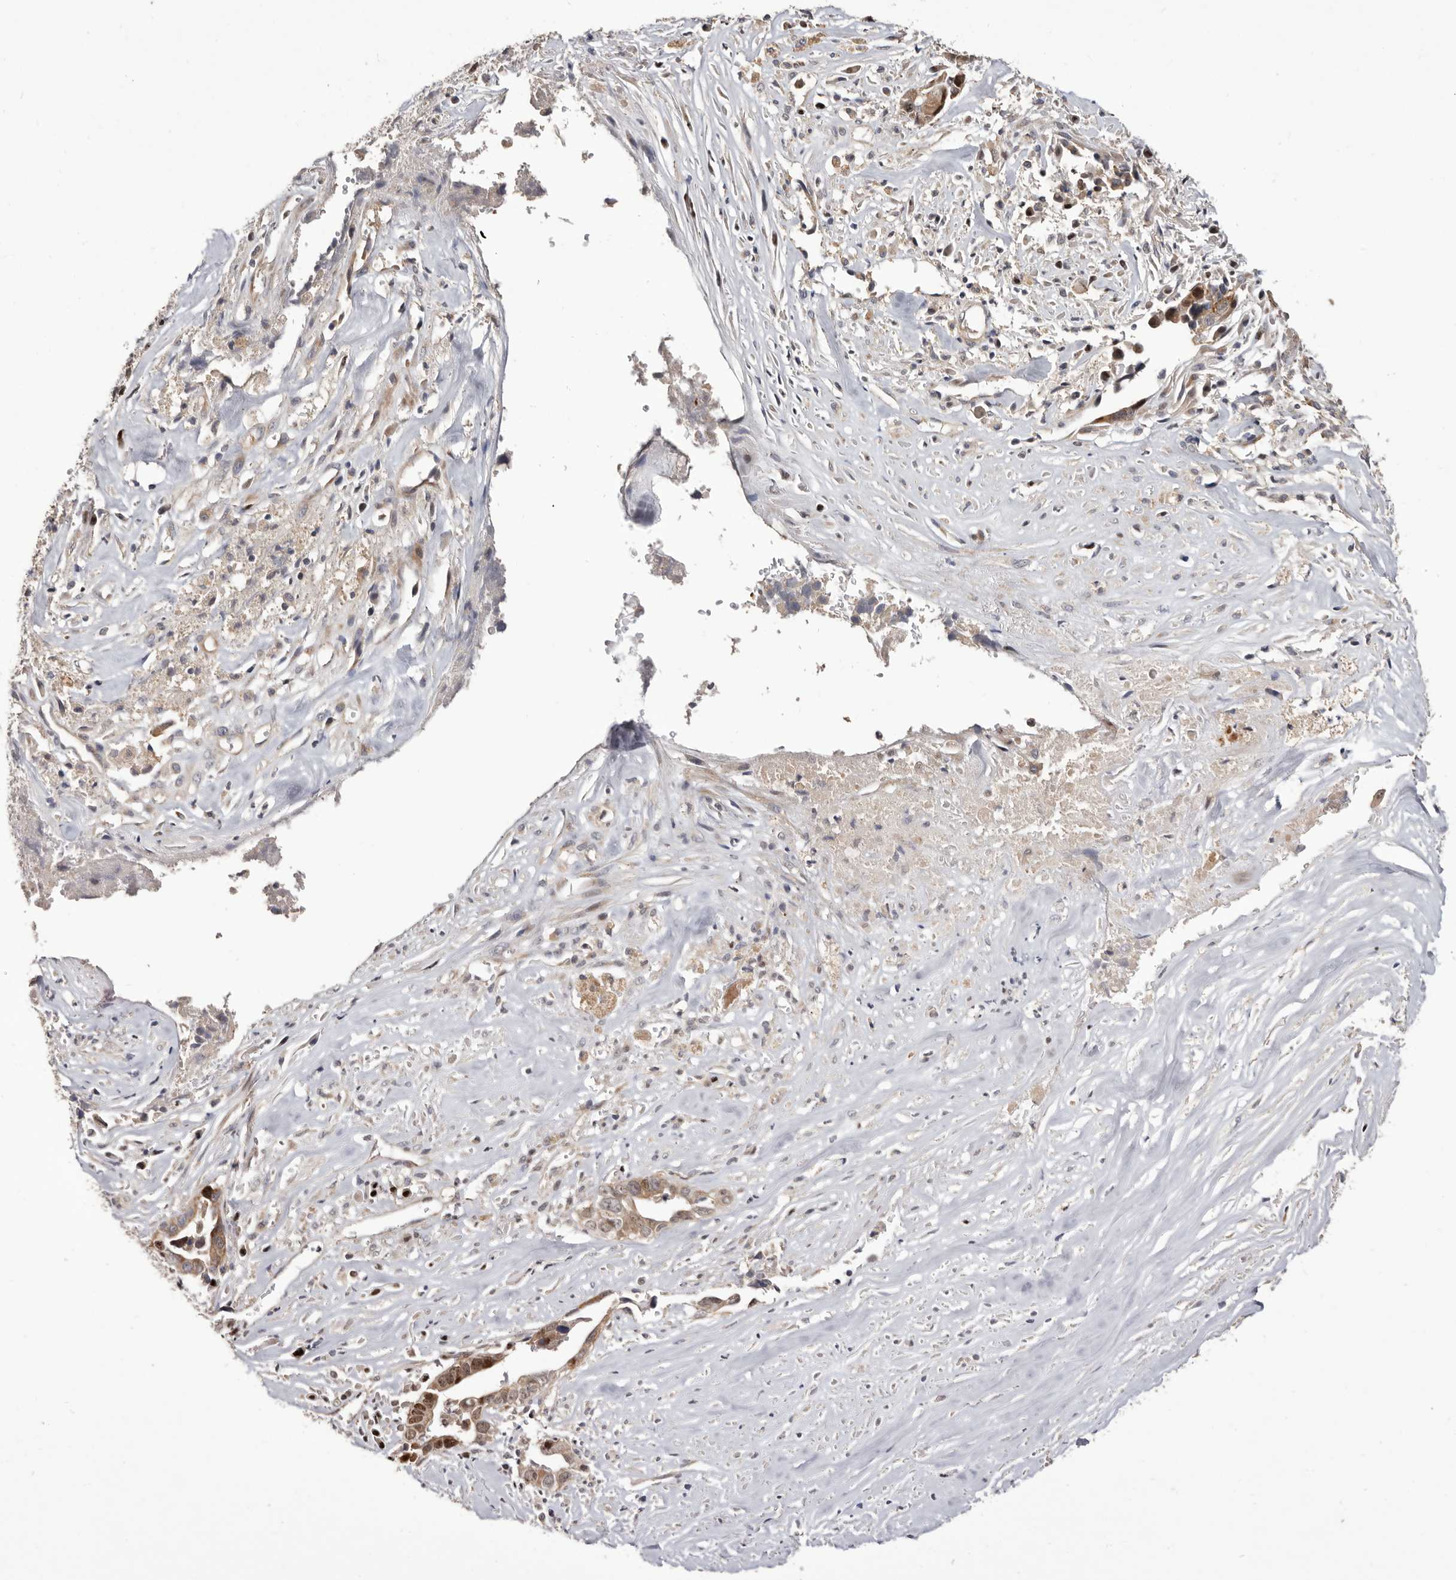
{"staining": {"intensity": "moderate", "quantity": ">75%", "location": "cytoplasmic/membranous"}, "tissue": "liver cancer", "cell_type": "Tumor cells", "image_type": "cancer", "snomed": [{"axis": "morphology", "description": "Cholangiocarcinoma"}, {"axis": "topography", "description": "Liver"}], "caption": "Immunohistochemistry (DAB (3,3'-diaminobenzidine)) staining of human liver cholangiocarcinoma exhibits moderate cytoplasmic/membranous protein positivity in about >75% of tumor cells. The protein of interest is stained brown, and the nuclei are stained in blue (DAB (3,3'-diaminobenzidine) IHC with brightfield microscopy, high magnification).", "gene": "DOP1A", "patient": {"sex": "female", "age": 79}}